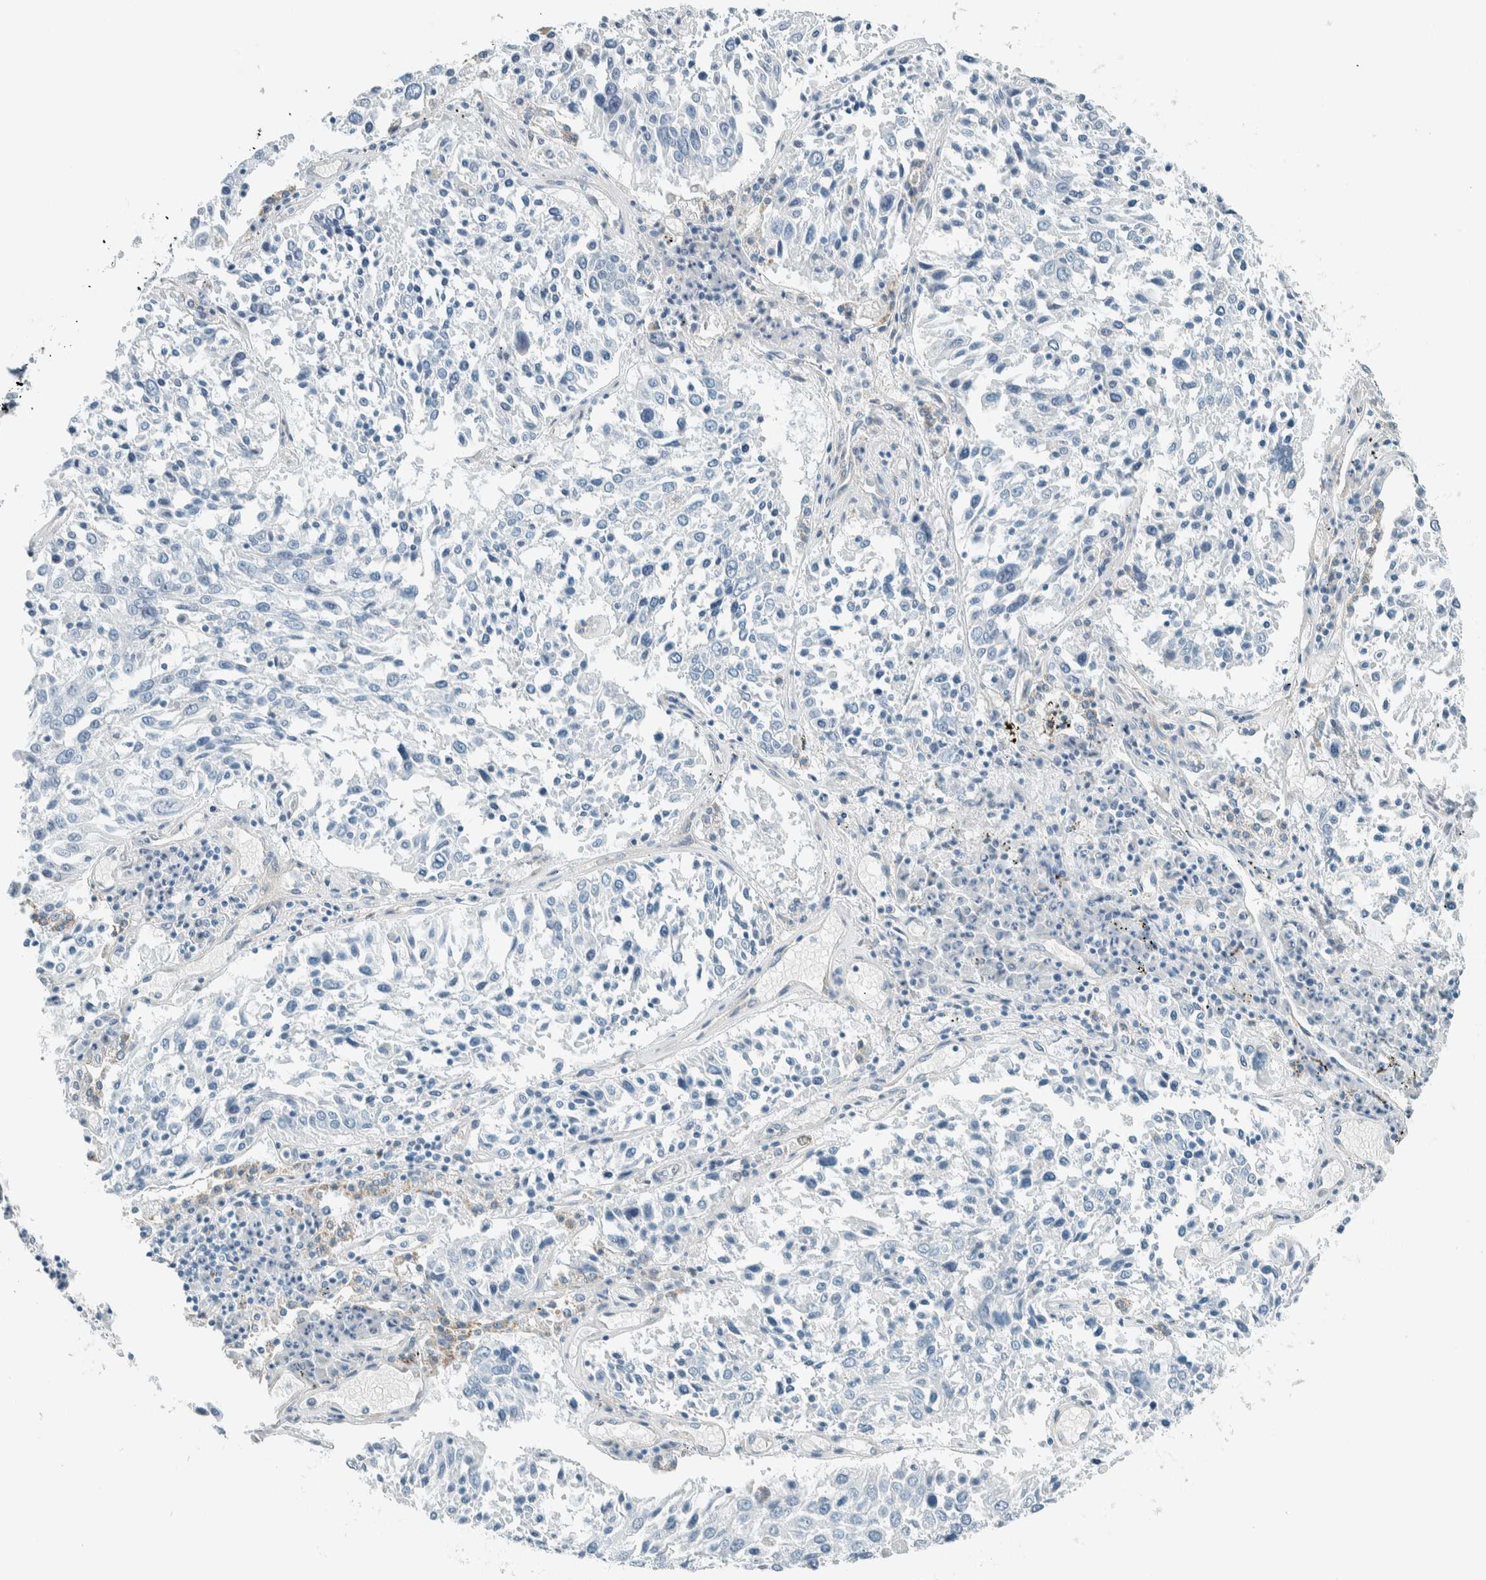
{"staining": {"intensity": "negative", "quantity": "none", "location": "none"}, "tissue": "lung cancer", "cell_type": "Tumor cells", "image_type": "cancer", "snomed": [{"axis": "morphology", "description": "Squamous cell carcinoma, NOS"}, {"axis": "topography", "description": "Lung"}], "caption": "IHC of human squamous cell carcinoma (lung) shows no expression in tumor cells.", "gene": "ALDH7A1", "patient": {"sex": "male", "age": 65}}